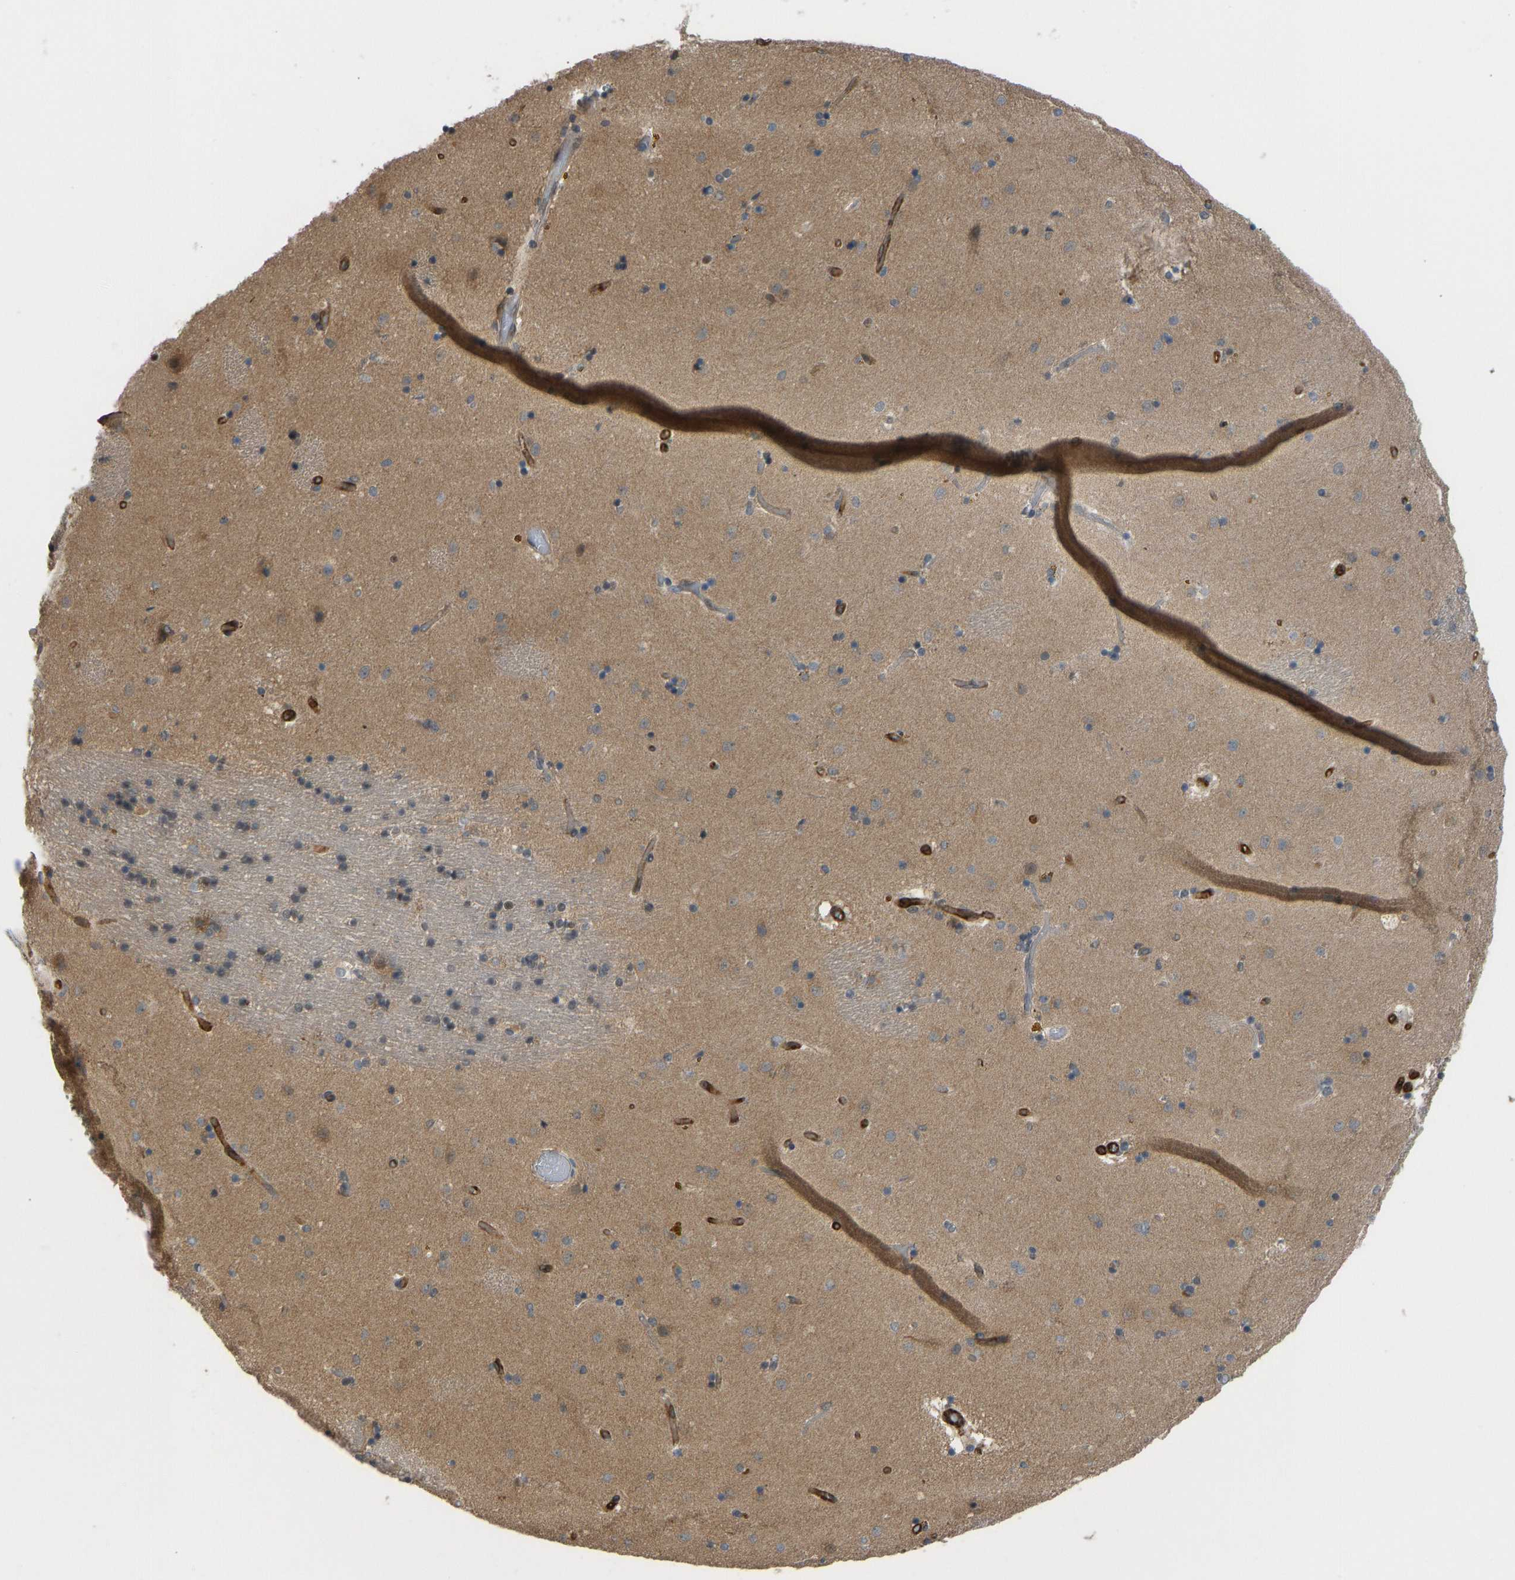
{"staining": {"intensity": "moderate", "quantity": "<25%", "location": "cytoplasmic/membranous"}, "tissue": "caudate", "cell_type": "Glial cells", "image_type": "normal", "snomed": [{"axis": "morphology", "description": "Normal tissue, NOS"}, {"axis": "topography", "description": "Lateral ventricle wall"}], "caption": "This is an image of immunohistochemistry staining of benign caudate, which shows moderate staining in the cytoplasmic/membranous of glial cells.", "gene": "CCT8", "patient": {"sex": "male", "age": 70}}